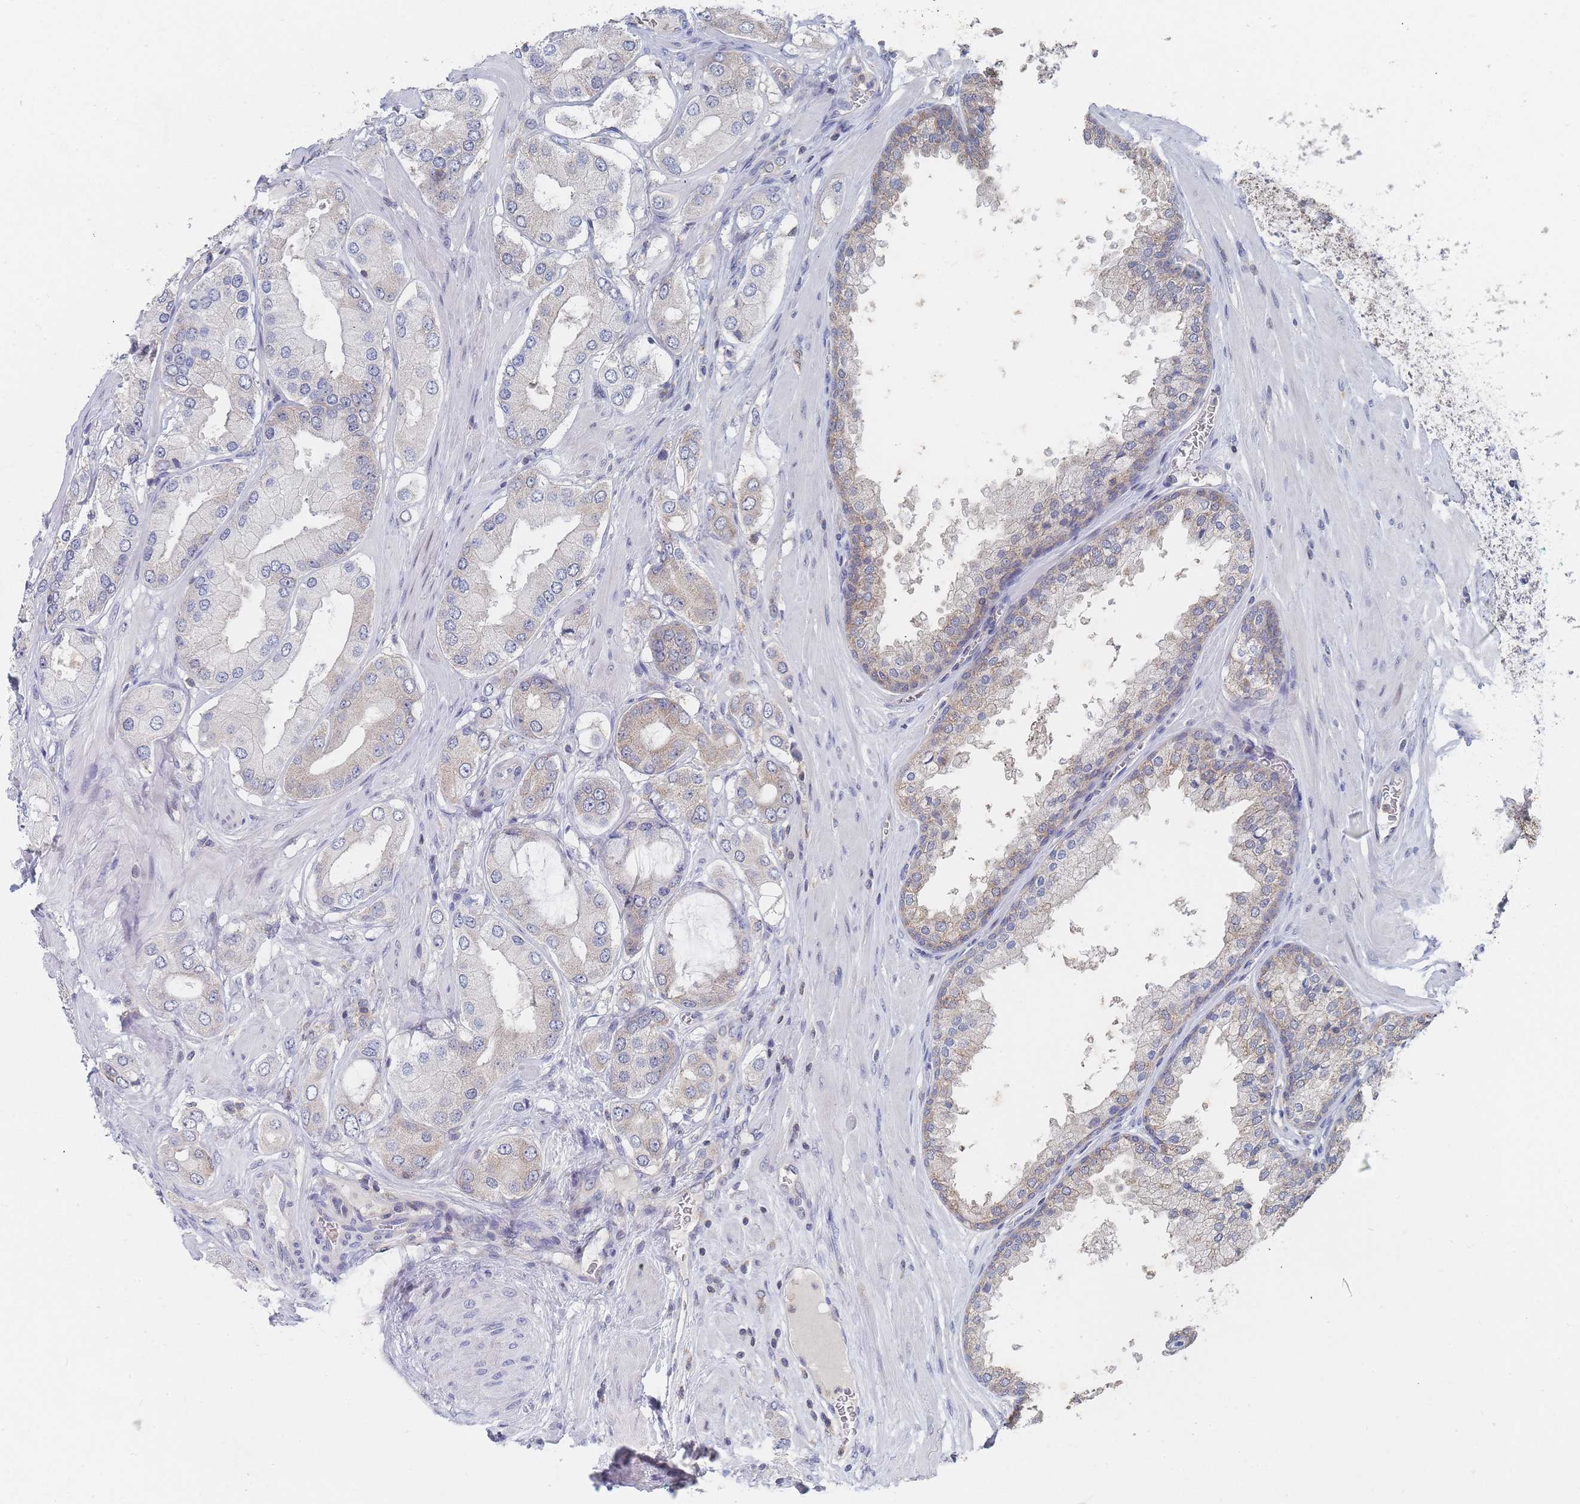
{"staining": {"intensity": "weak", "quantity": "<25%", "location": "cytoplasmic/membranous"}, "tissue": "prostate cancer", "cell_type": "Tumor cells", "image_type": "cancer", "snomed": [{"axis": "morphology", "description": "Adenocarcinoma, Low grade"}, {"axis": "topography", "description": "Prostate"}], "caption": "IHC micrograph of neoplastic tissue: human prostate cancer stained with DAB reveals no significant protein staining in tumor cells.", "gene": "PPP6C", "patient": {"sex": "male", "age": 42}}